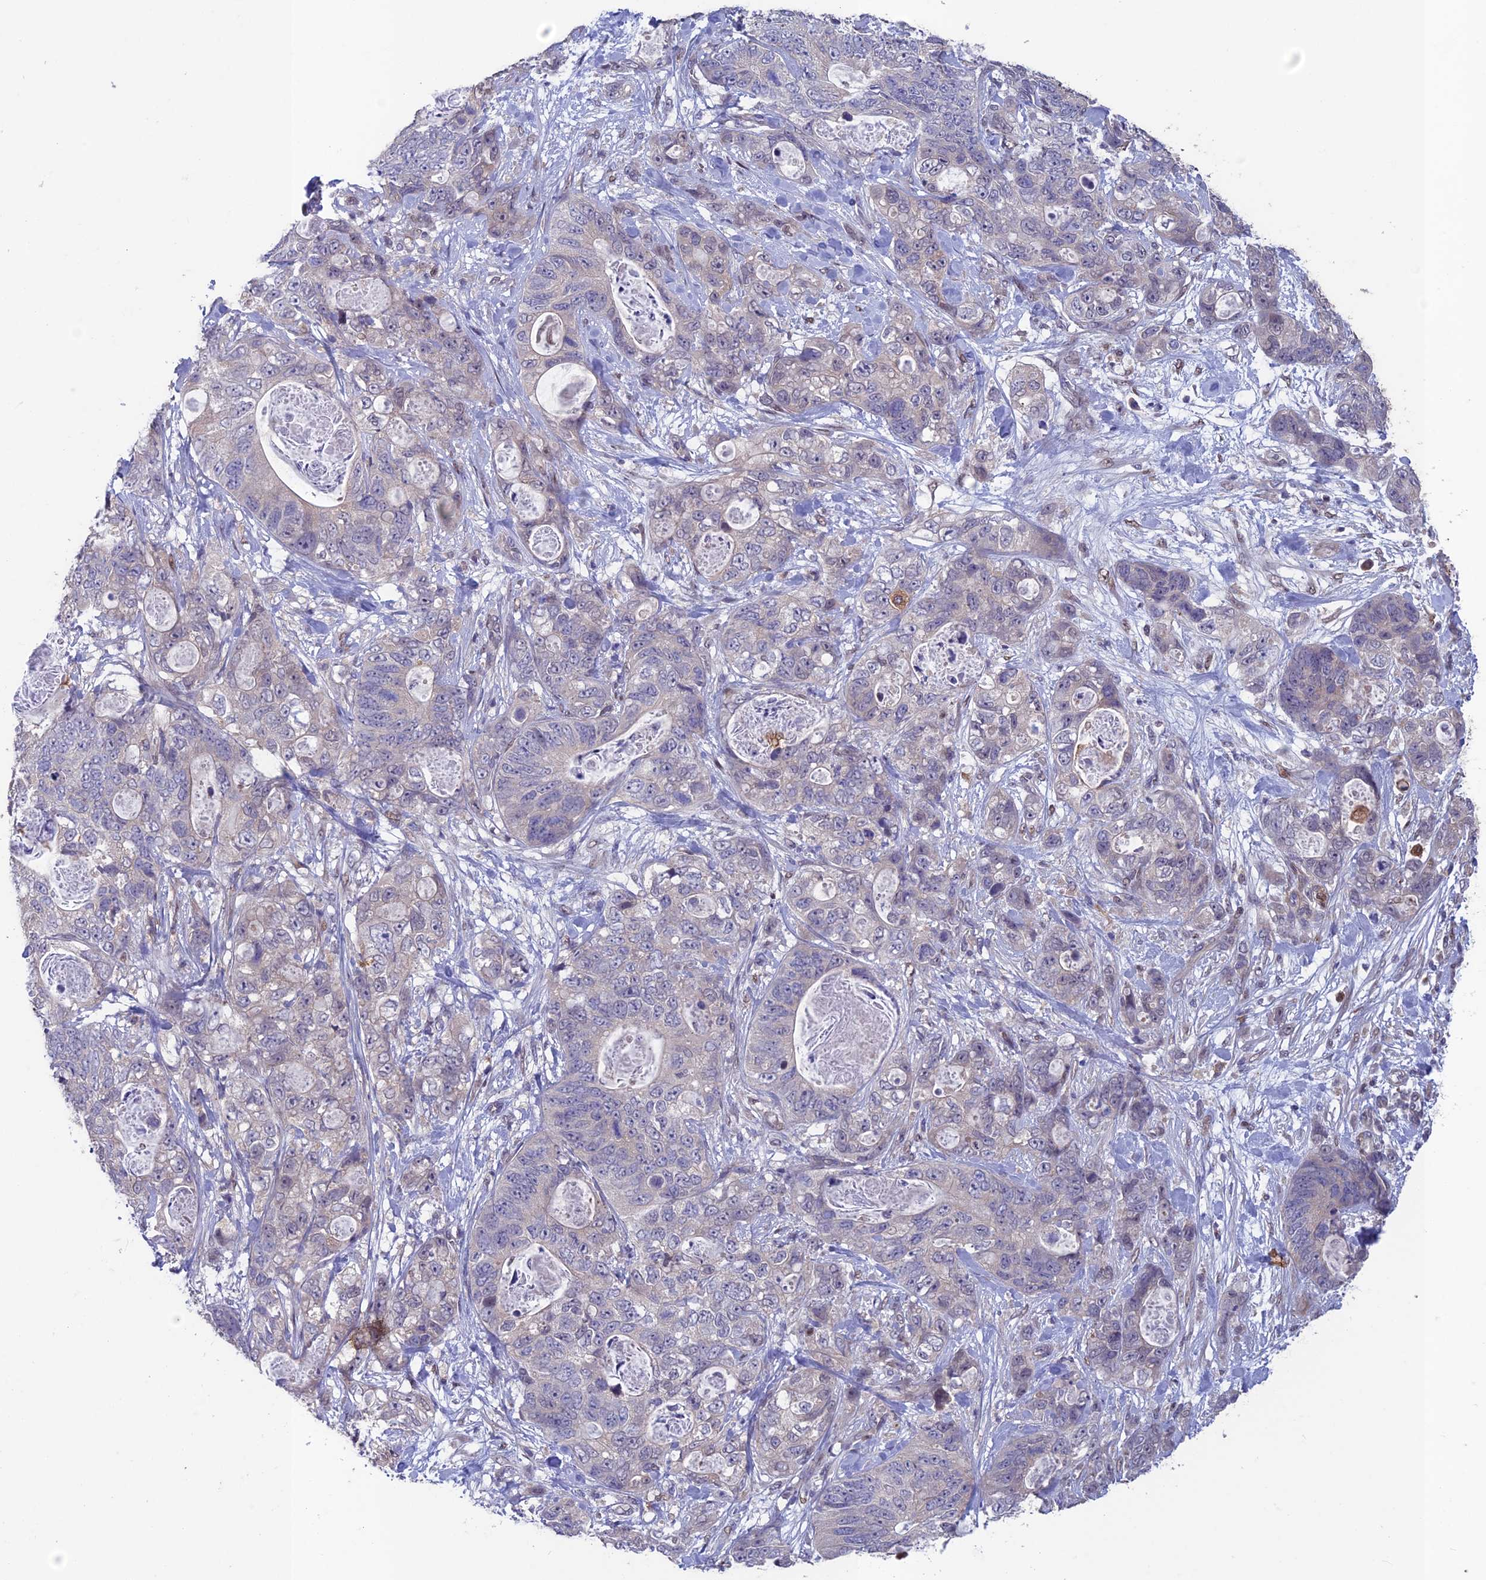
{"staining": {"intensity": "negative", "quantity": "none", "location": "none"}, "tissue": "stomach cancer", "cell_type": "Tumor cells", "image_type": "cancer", "snomed": [{"axis": "morphology", "description": "Normal tissue, NOS"}, {"axis": "morphology", "description": "Adenocarcinoma, NOS"}, {"axis": "topography", "description": "Stomach"}], "caption": "This is an immunohistochemistry histopathology image of human stomach cancer. There is no positivity in tumor cells.", "gene": "MAST2", "patient": {"sex": "female", "age": 89}}